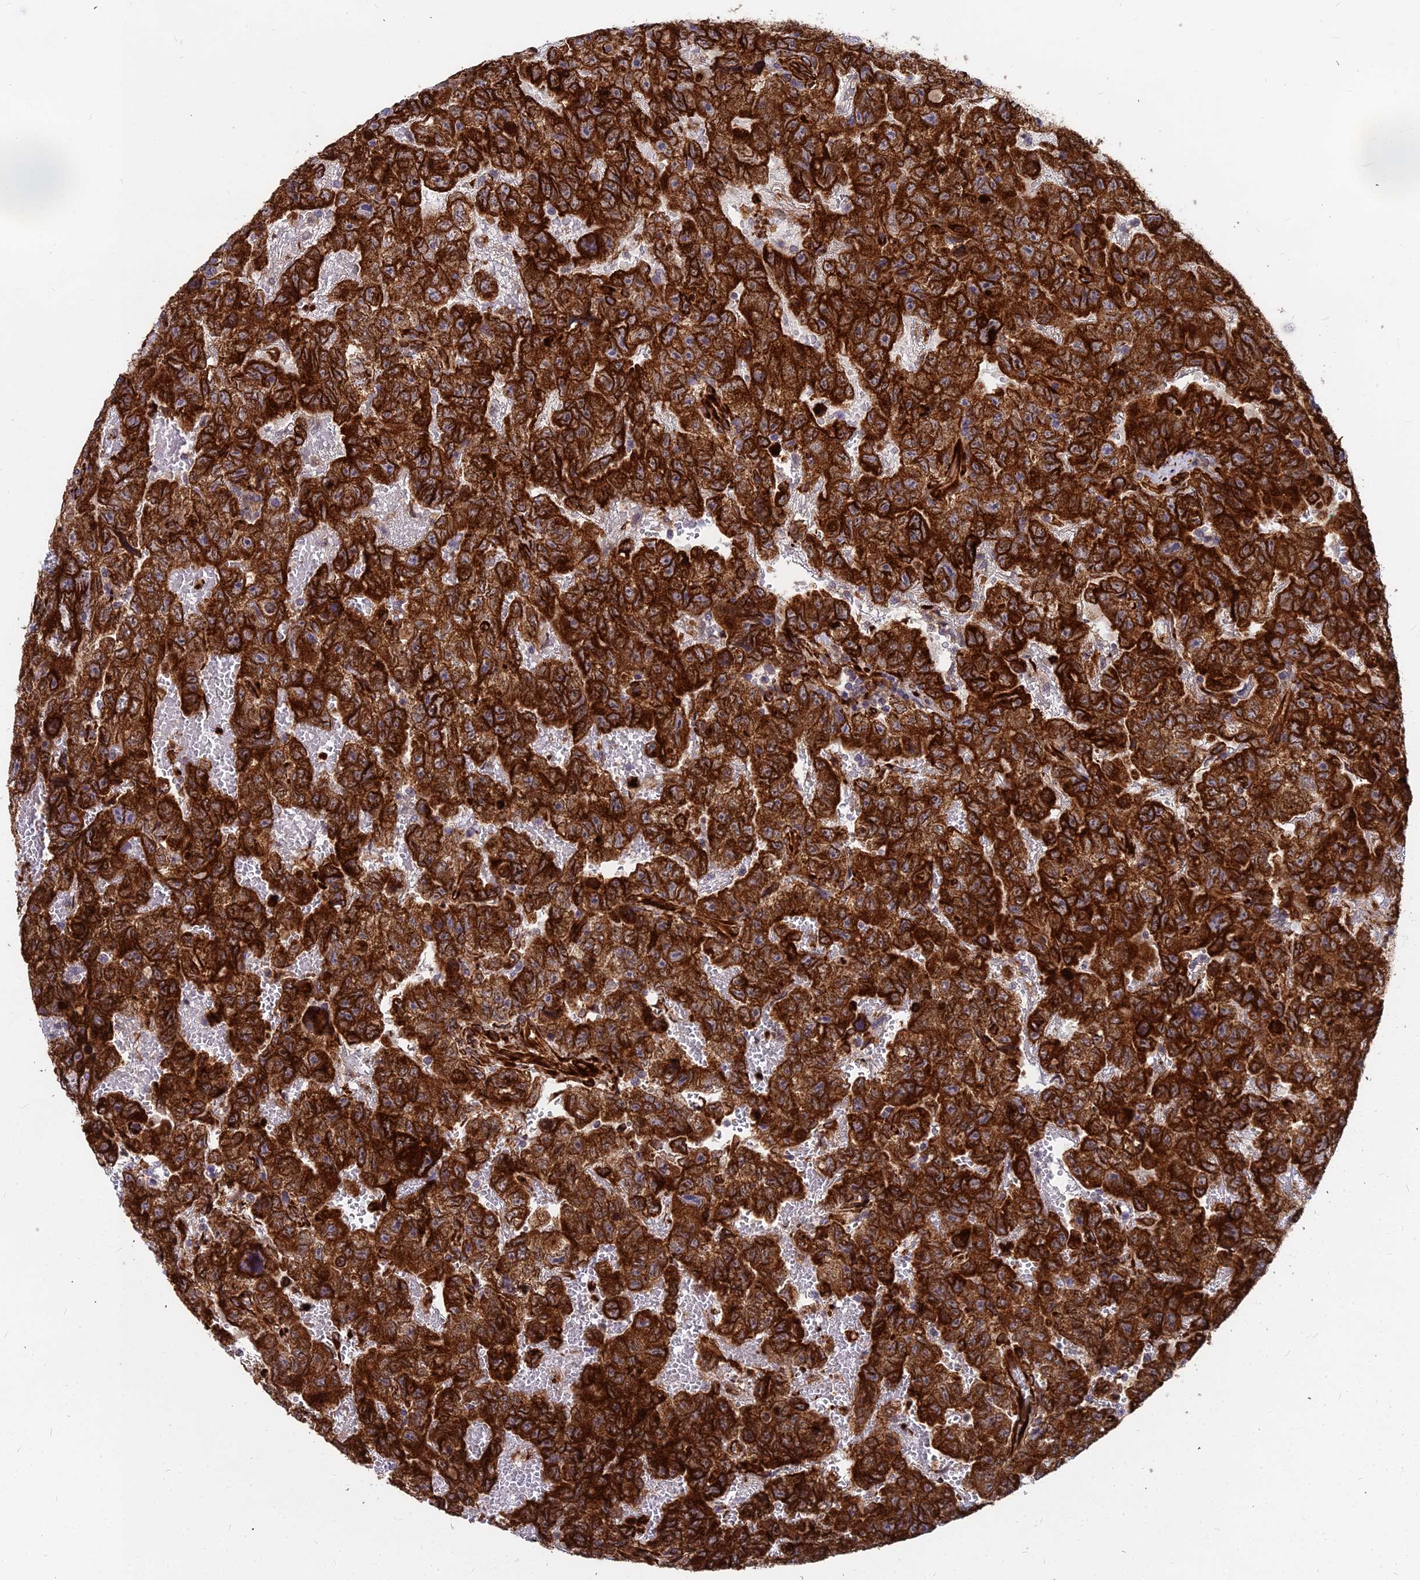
{"staining": {"intensity": "strong", "quantity": ">75%", "location": "cytoplasmic/membranous"}, "tissue": "testis cancer", "cell_type": "Tumor cells", "image_type": "cancer", "snomed": [{"axis": "morphology", "description": "Carcinoma, Embryonal, NOS"}, {"axis": "topography", "description": "Testis"}], "caption": "IHC (DAB) staining of testis embryonal carcinoma shows strong cytoplasmic/membranous protein positivity in approximately >75% of tumor cells.", "gene": "NDUFAF7", "patient": {"sex": "male", "age": 45}}